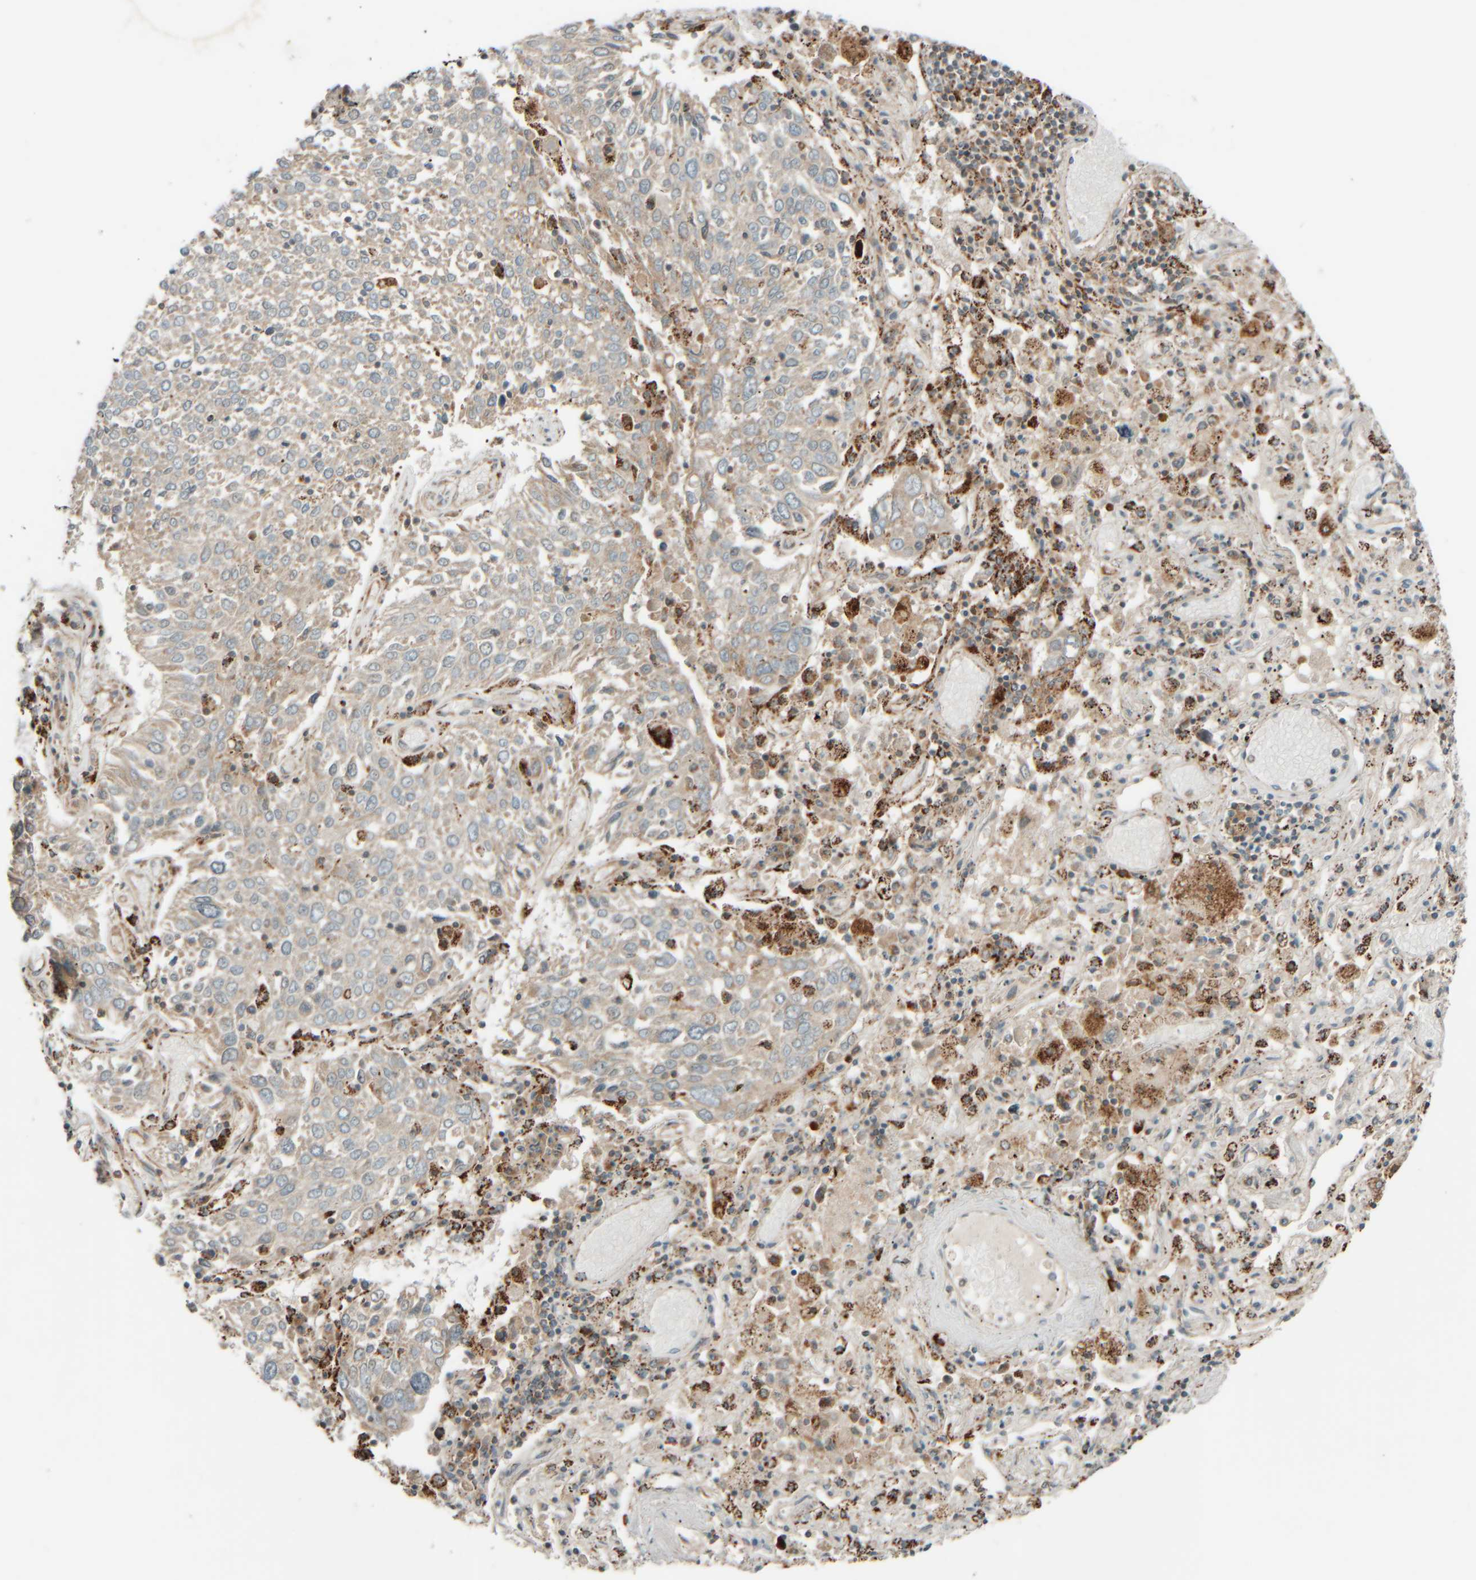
{"staining": {"intensity": "weak", "quantity": "25%-75%", "location": "cytoplasmic/membranous"}, "tissue": "lung cancer", "cell_type": "Tumor cells", "image_type": "cancer", "snomed": [{"axis": "morphology", "description": "Squamous cell carcinoma, NOS"}, {"axis": "topography", "description": "Lung"}], "caption": "Weak cytoplasmic/membranous positivity is identified in about 25%-75% of tumor cells in lung squamous cell carcinoma. (Brightfield microscopy of DAB IHC at high magnification).", "gene": "SPAG5", "patient": {"sex": "male", "age": 65}}